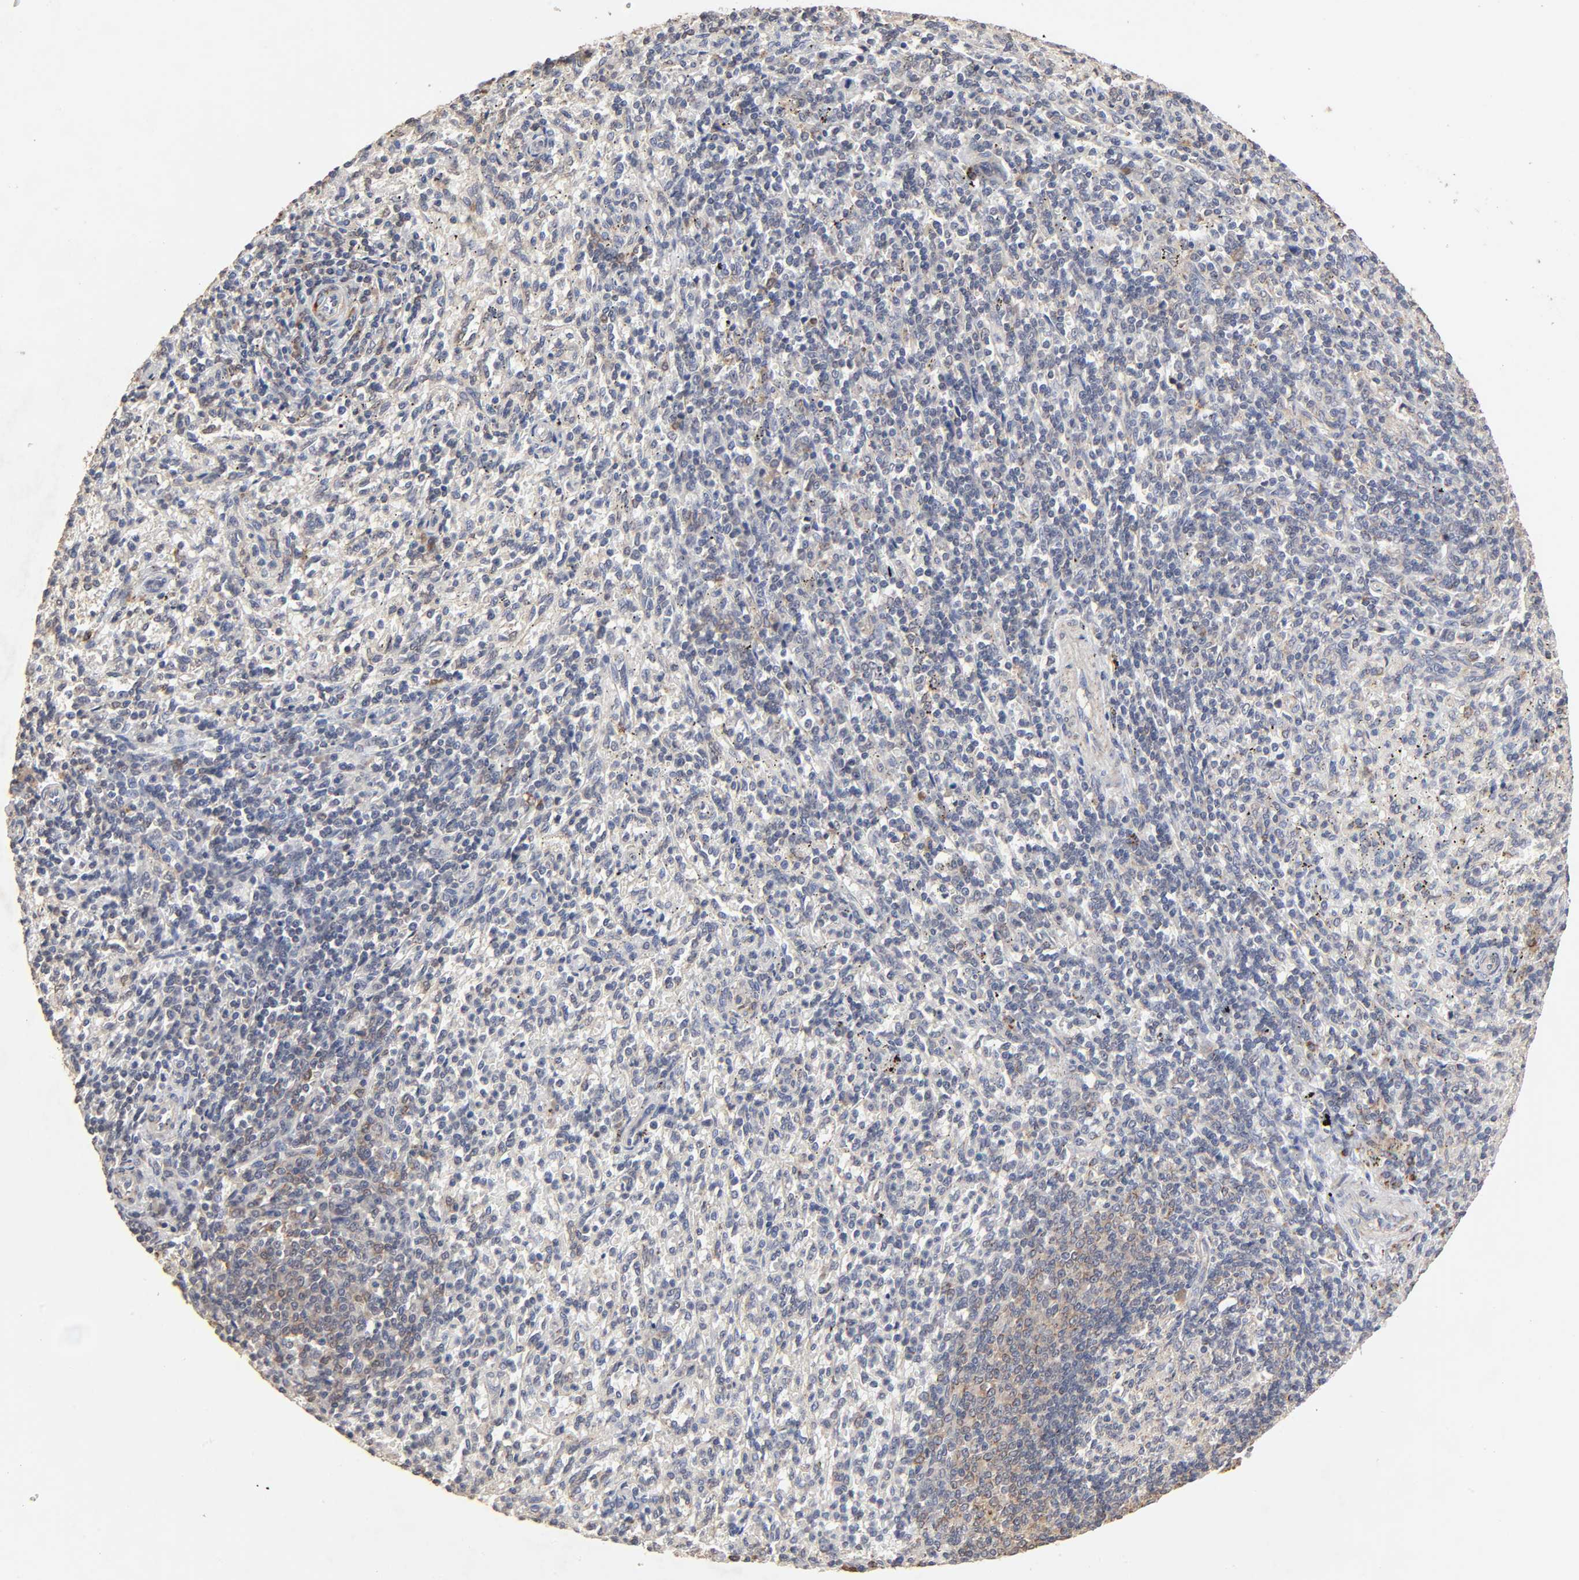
{"staining": {"intensity": "weak", "quantity": "<25%", "location": "cytoplasmic/membranous"}, "tissue": "spleen", "cell_type": "Cells in red pulp", "image_type": "normal", "snomed": [{"axis": "morphology", "description": "Normal tissue, NOS"}, {"axis": "topography", "description": "Spleen"}], "caption": "Histopathology image shows no protein positivity in cells in red pulp of normal spleen. (Immunohistochemistry, brightfield microscopy, high magnification).", "gene": "CYCS", "patient": {"sex": "female", "age": 10}}